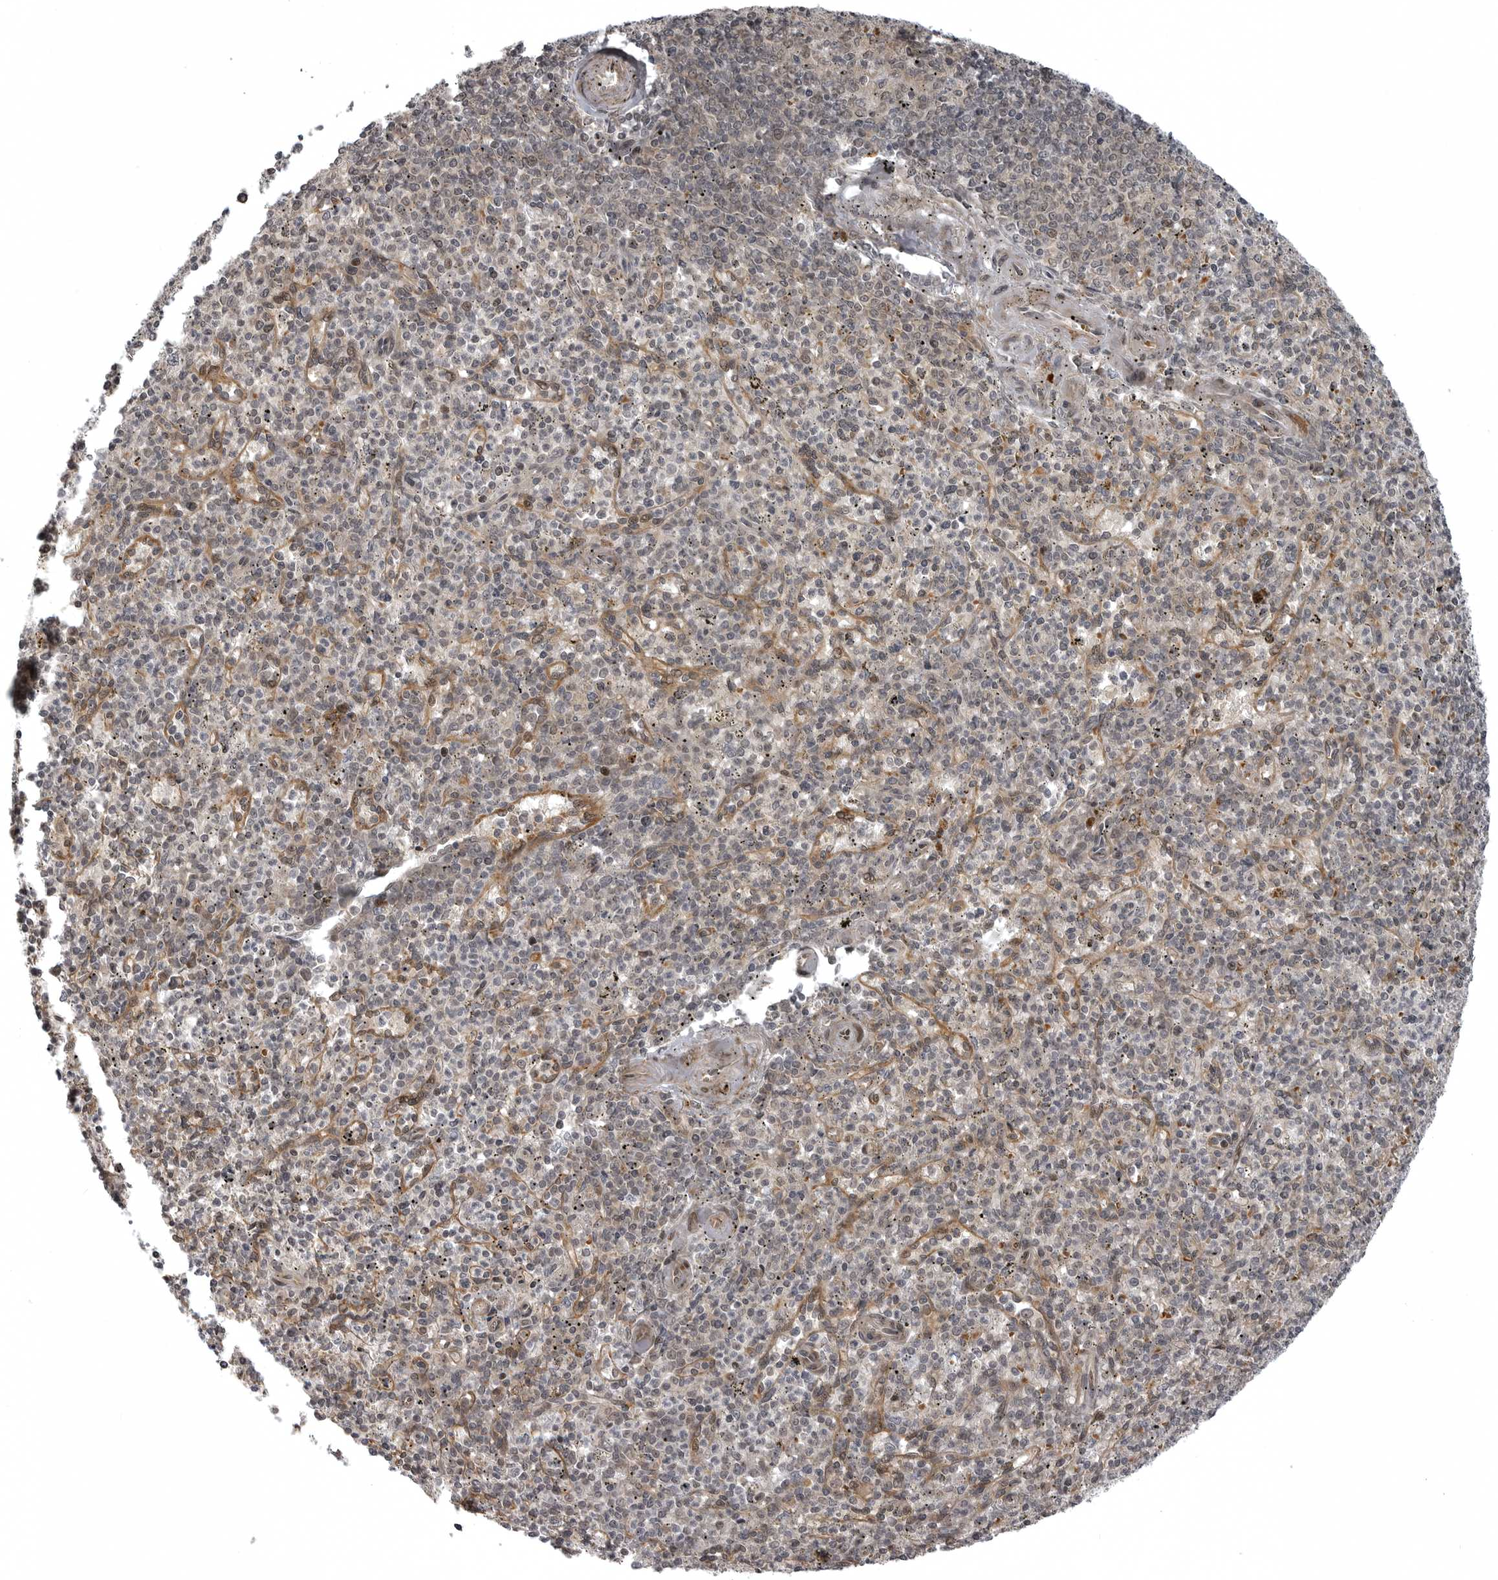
{"staining": {"intensity": "weak", "quantity": "<25%", "location": "nuclear"}, "tissue": "spleen", "cell_type": "Cells in red pulp", "image_type": "normal", "snomed": [{"axis": "morphology", "description": "Normal tissue, NOS"}, {"axis": "topography", "description": "Spleen"}], "caption": "High magnification brightfield microscopy of unremarkable spleen stained with DAB (3,3'-diaminobenzidine) (brown) and counterstained with hematoxylin (blue): cells in red pulp show no significant positivity. Brightfield microscopy of immunohistochemistry (IHC) stained with DAB (3,3'-diaminobenzidine) (brown) and hematoxylin (blue), captured at high magnification.", "gene": "SNX16", "patient": {"sex": "male", "age": 72}}